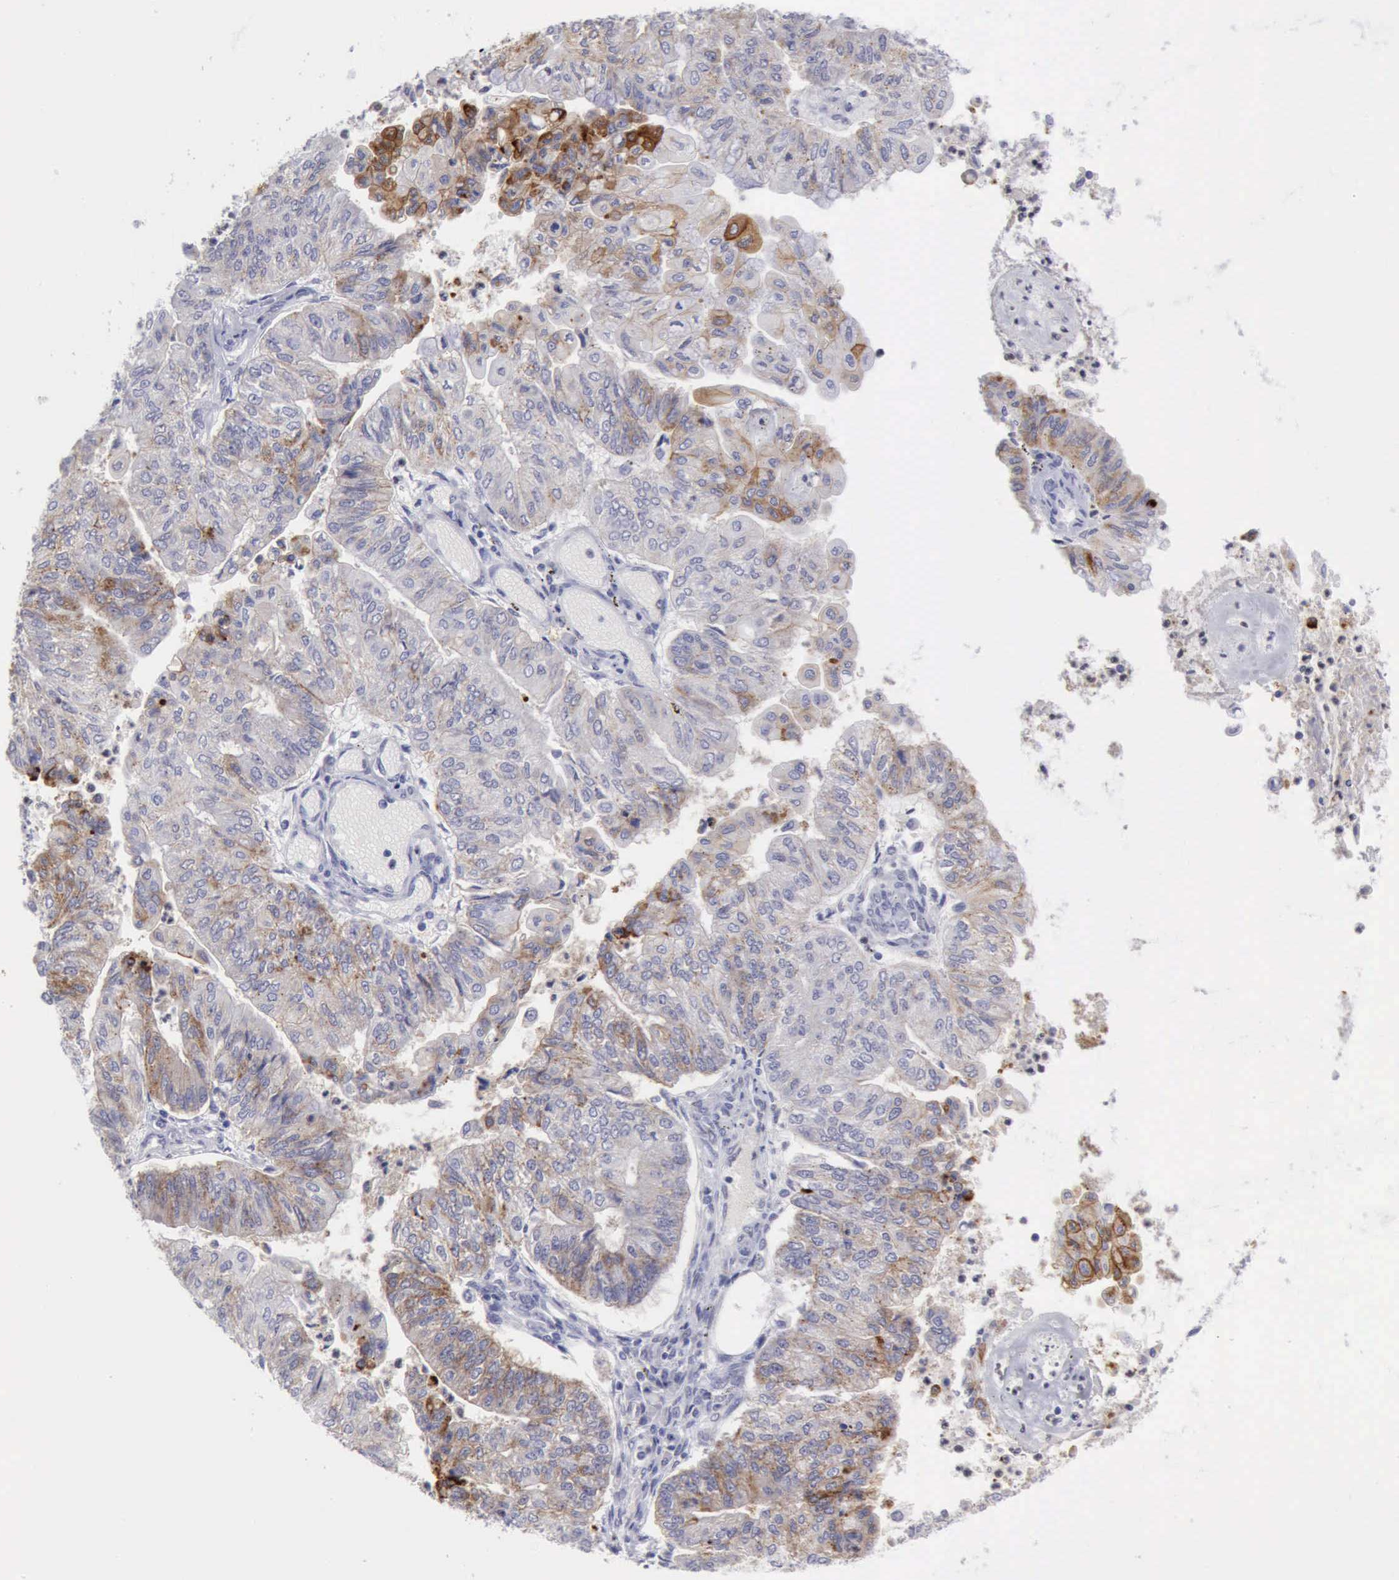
{"staining": {"intensity": "moderate", "quantity": "<25%", "location": "cytoplasmic/membranous"}, "tissue": "endometrial cancer", "cell_type": "Tumor cells", "image_type": "cancer", "snomed": [{"axis": "morphology", "description": "Adenocarcinoma, NOS"}, {"axis": "topography", "description": "Endometrium"}], "caption": "A micrograph of human endometrial cancer (adenocarcinoma) stained for a protein demonstrates moderate cytoplasmic/membranous brown staining in tumor cells.", "gene": "TFRC", "patient": {"sex": "female", "age": 59}}